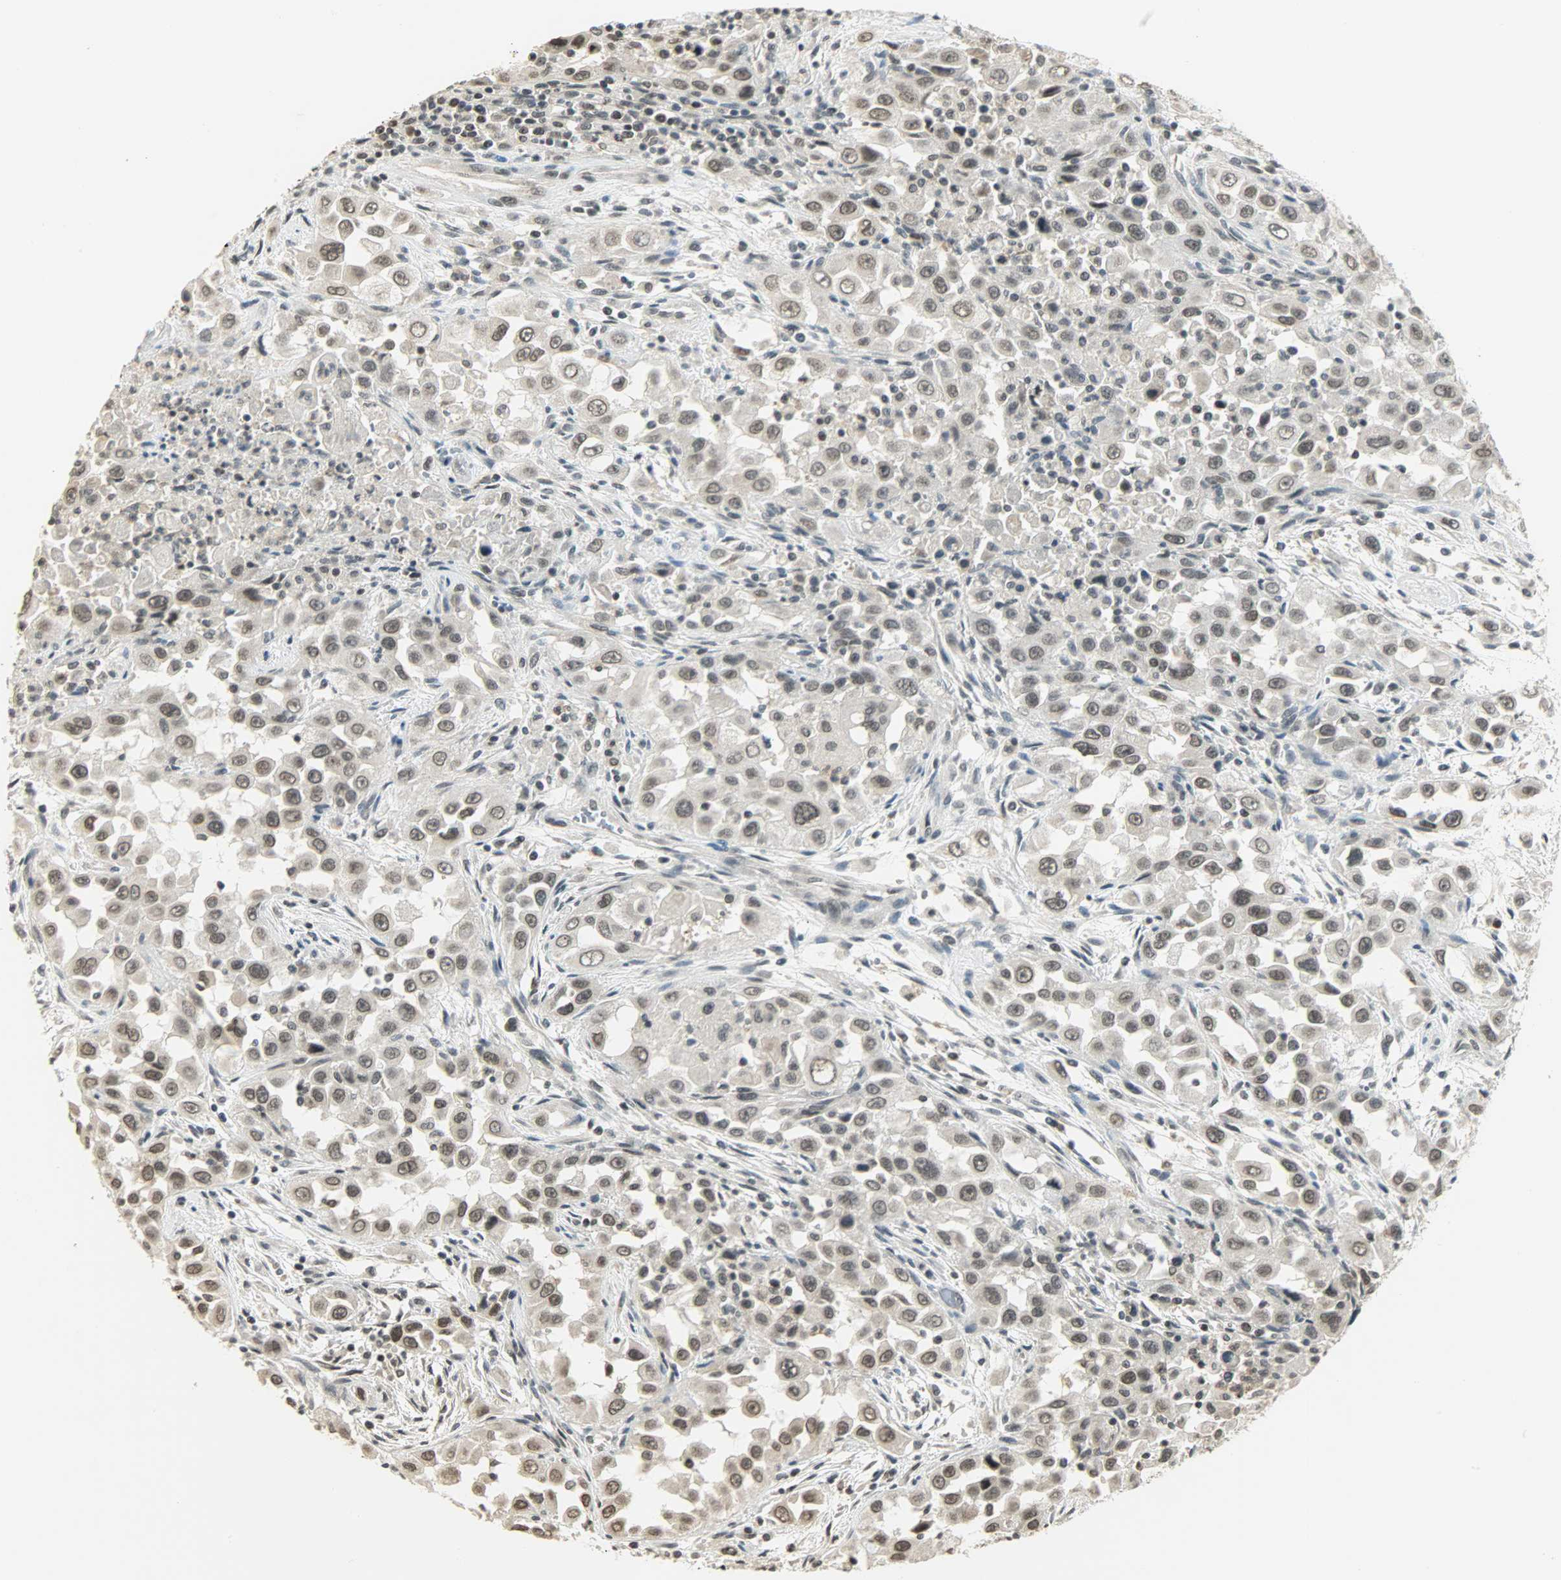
{"staining": {"intensity": "weak", "quantity": "25%-75%", "location": "nuclear"}, "tissue": "head and neck cancer", "cell_type": "Tumor cells", "image_type": "cancer", "snomed": [{"axis": "morphology", "description": "Carcinoma, NOS"}, {"axis": "topography", "description": "Head-Neck"}], "caption": "Immunohistochemical staining of carcinoma (head and neck) shows low levels of weak nuclear expression in about 25%-75% of tumor cells. Using DAB (3,3'-diaminobenzidine) (brown) and hematoxylin (blue) stains, captured at high magnification using brightfield microscopy.", "gene": "SMARCA5", "patient": {"sex": "male", "age": 87}}